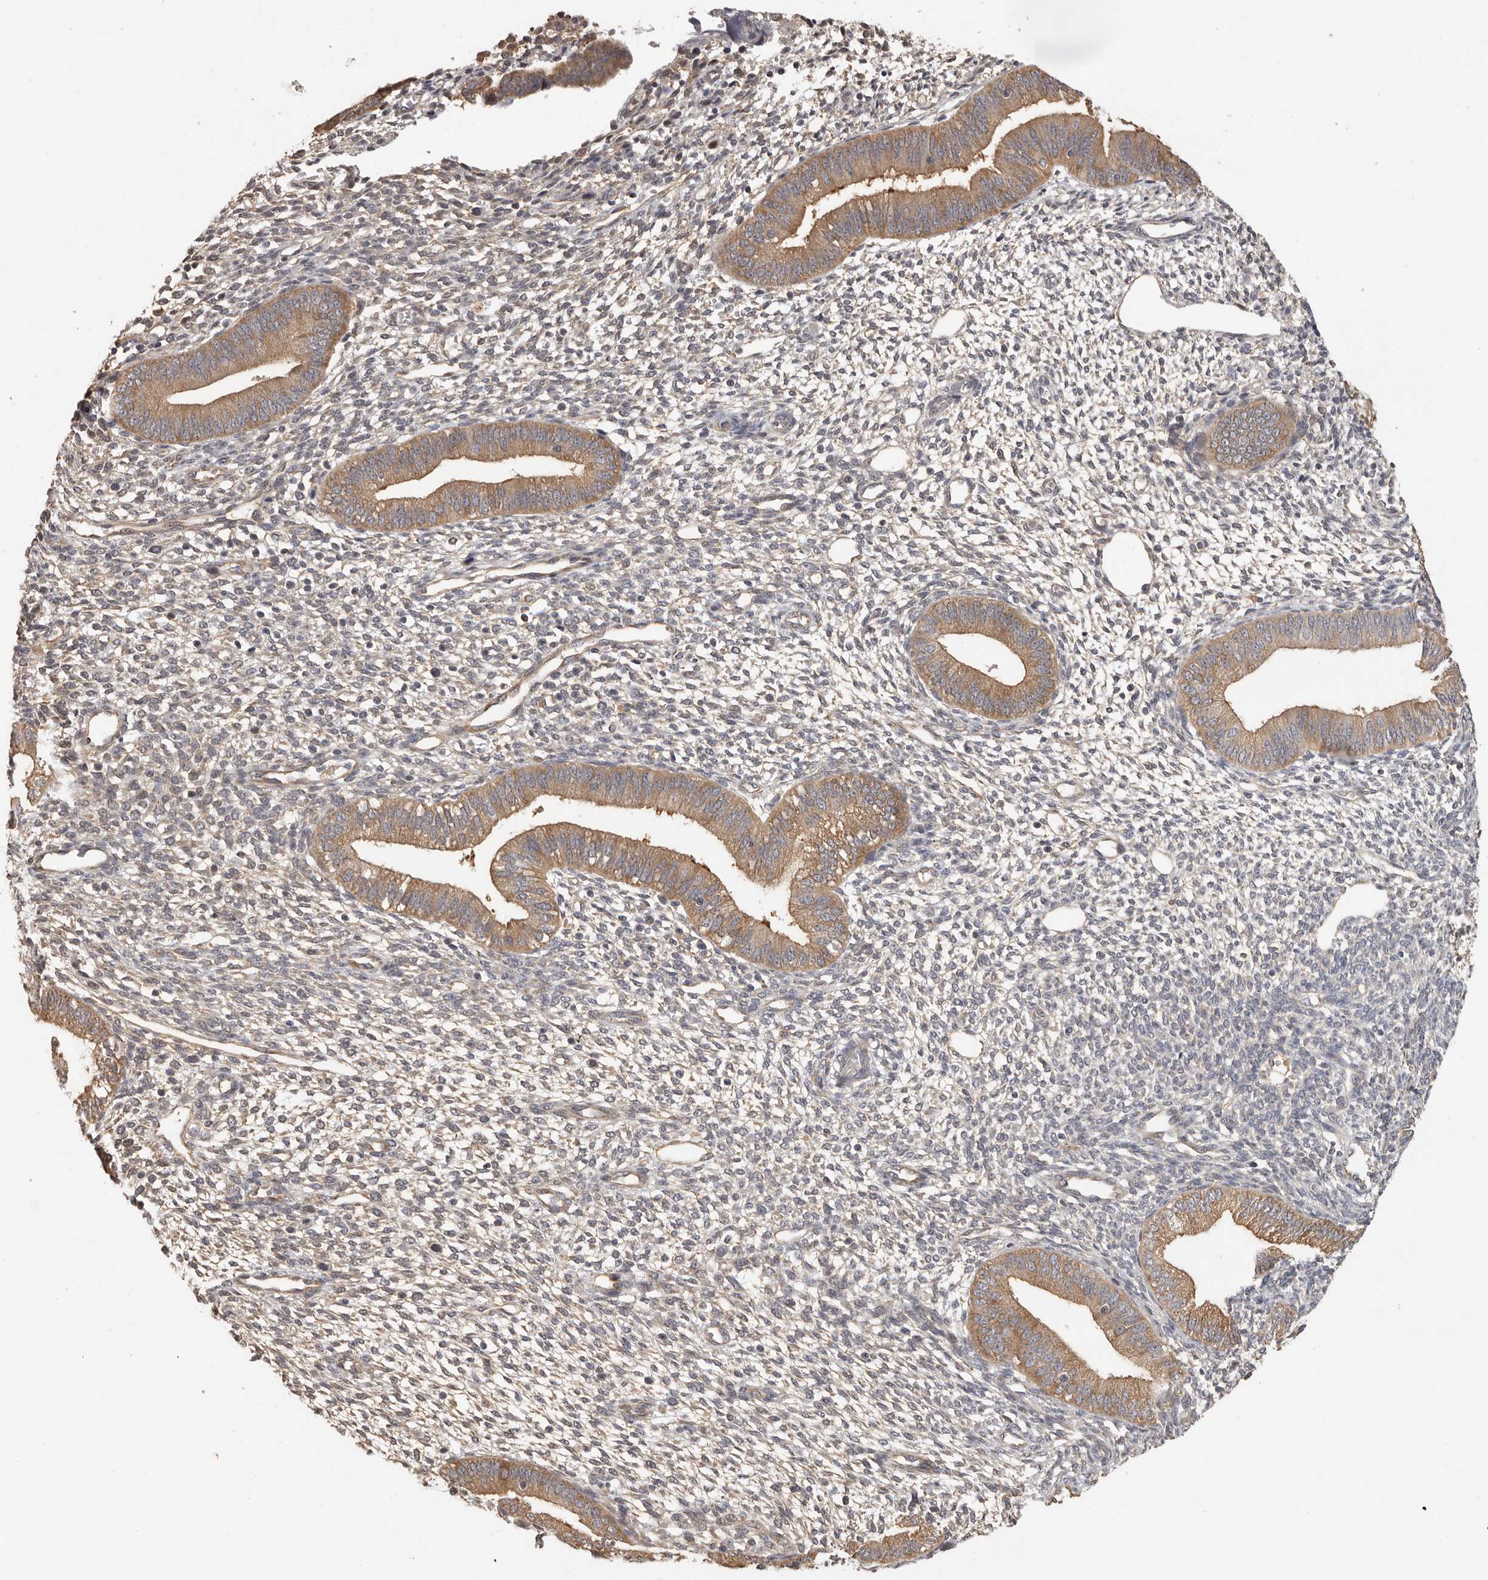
{"staining": {"intensity": "negative", "quantity": "none", "location": "none"}, "tissue": "endometrium", "cell_type": "Cells in endometrial stroma", "image_type": "normal", "snomed": [{"axis": "morphology", "description": "Normal tissue, NOS"}, {"axis": "topography", "description": "Endometrium"}], "caption": "Cells in endometrial stroma show no significant protein staining in benign endometrium. (Brightfield microscopy of DAB (3,3'-diaminobenzidine) IHC at high magnification).", "gene": "BAIAP2", "patient": {"sex": "female", "age": 46}}